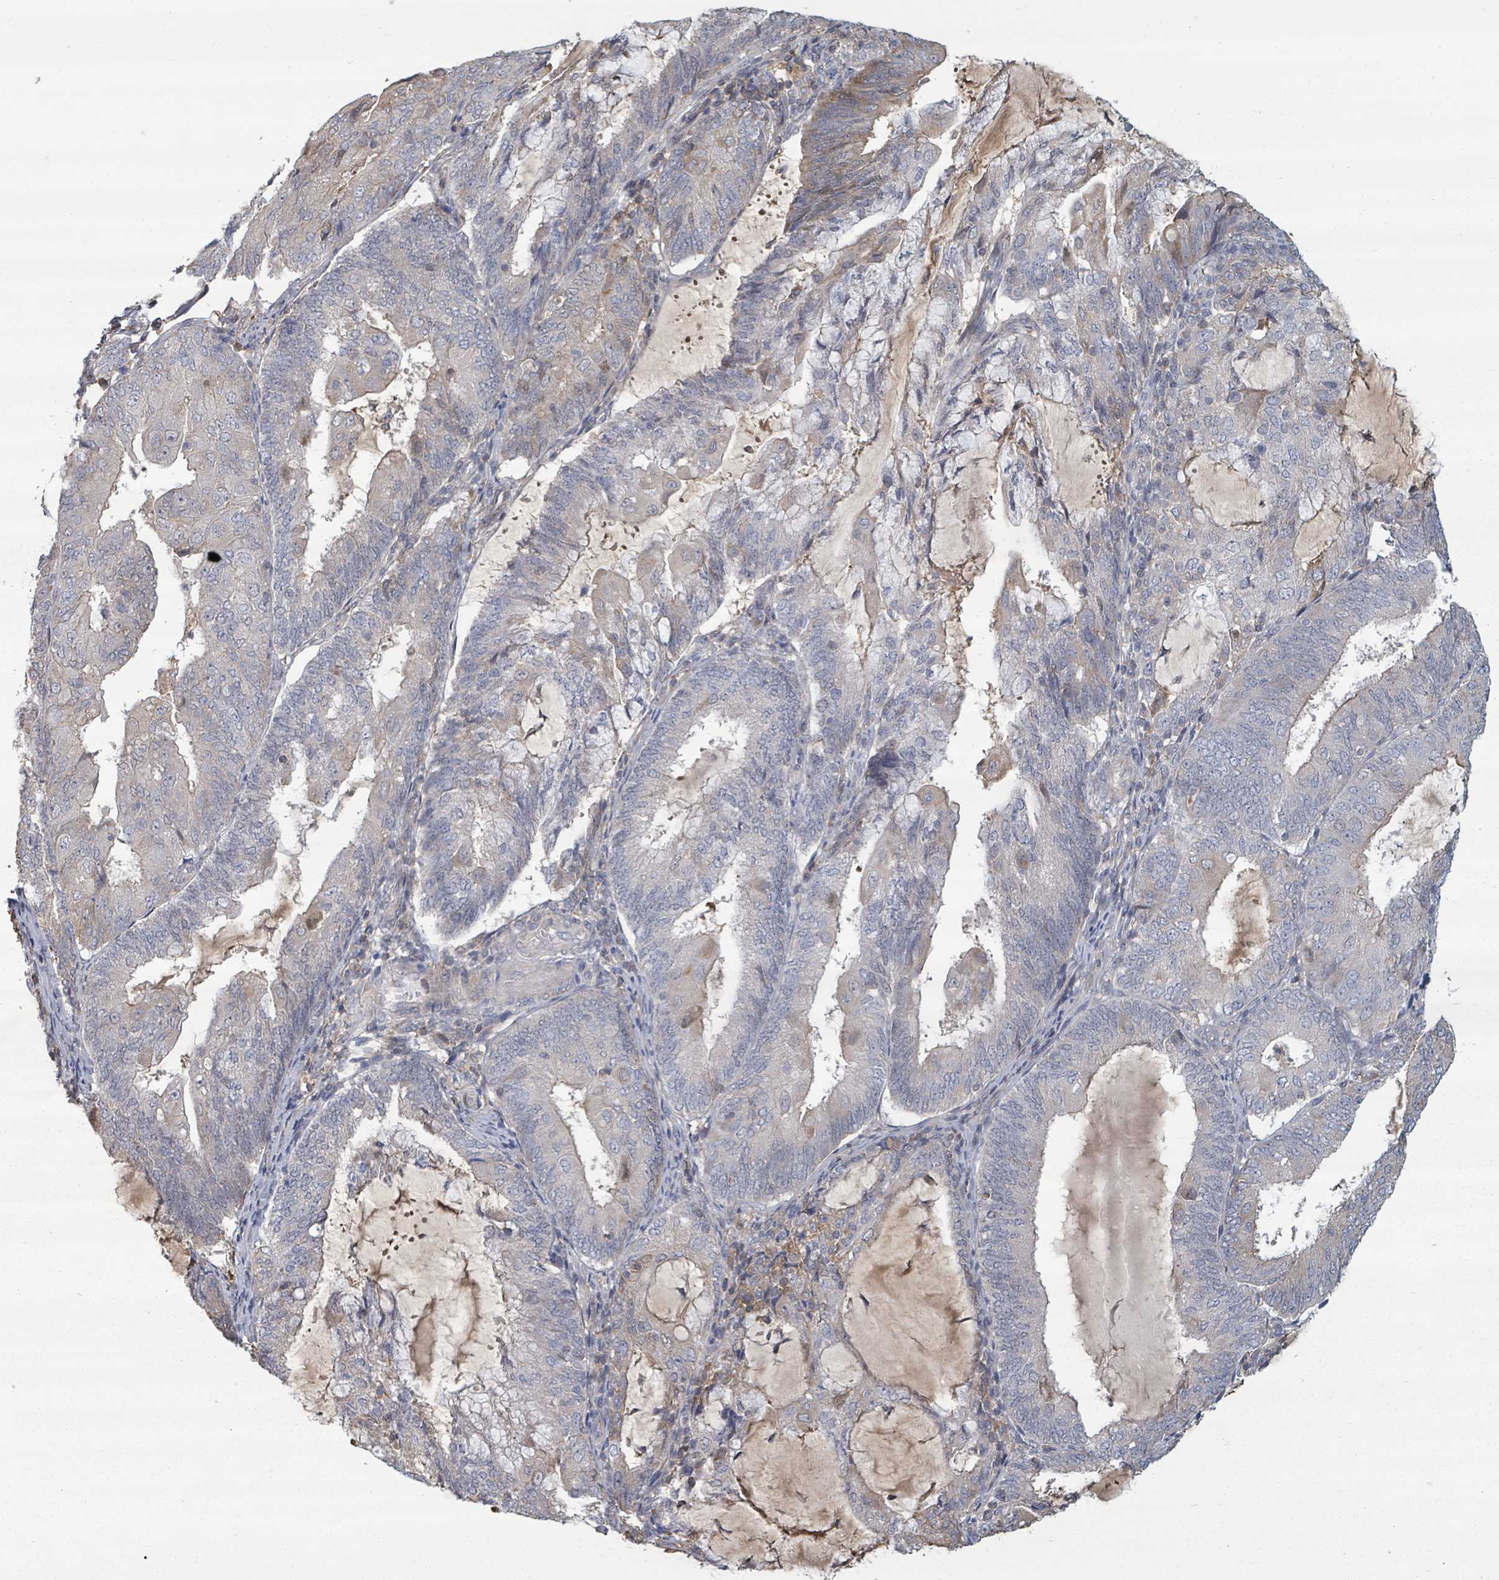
{"staining": {"intensity": "negative", "quantity": "none", "location": "none"}, "tissue": "endometrial cancer", "cell_type": "Tumor cells", "image_type": "cancer", "snomed": [{"axis": "morphology", "description": "Adenocarcinoma, NOS"}, {"axis": "topography", "description": "Endometrium"}], "caption": "Immunohistochemistry of adenocarcinoma (endometrial) reveals no positivity in tumor cells. The staining is performed using DAB brown chromogen with nuclei counter-stained in using hematoxylin.", "gene": "GABBR1", "patient": {"sex": "female", "age": 81}}